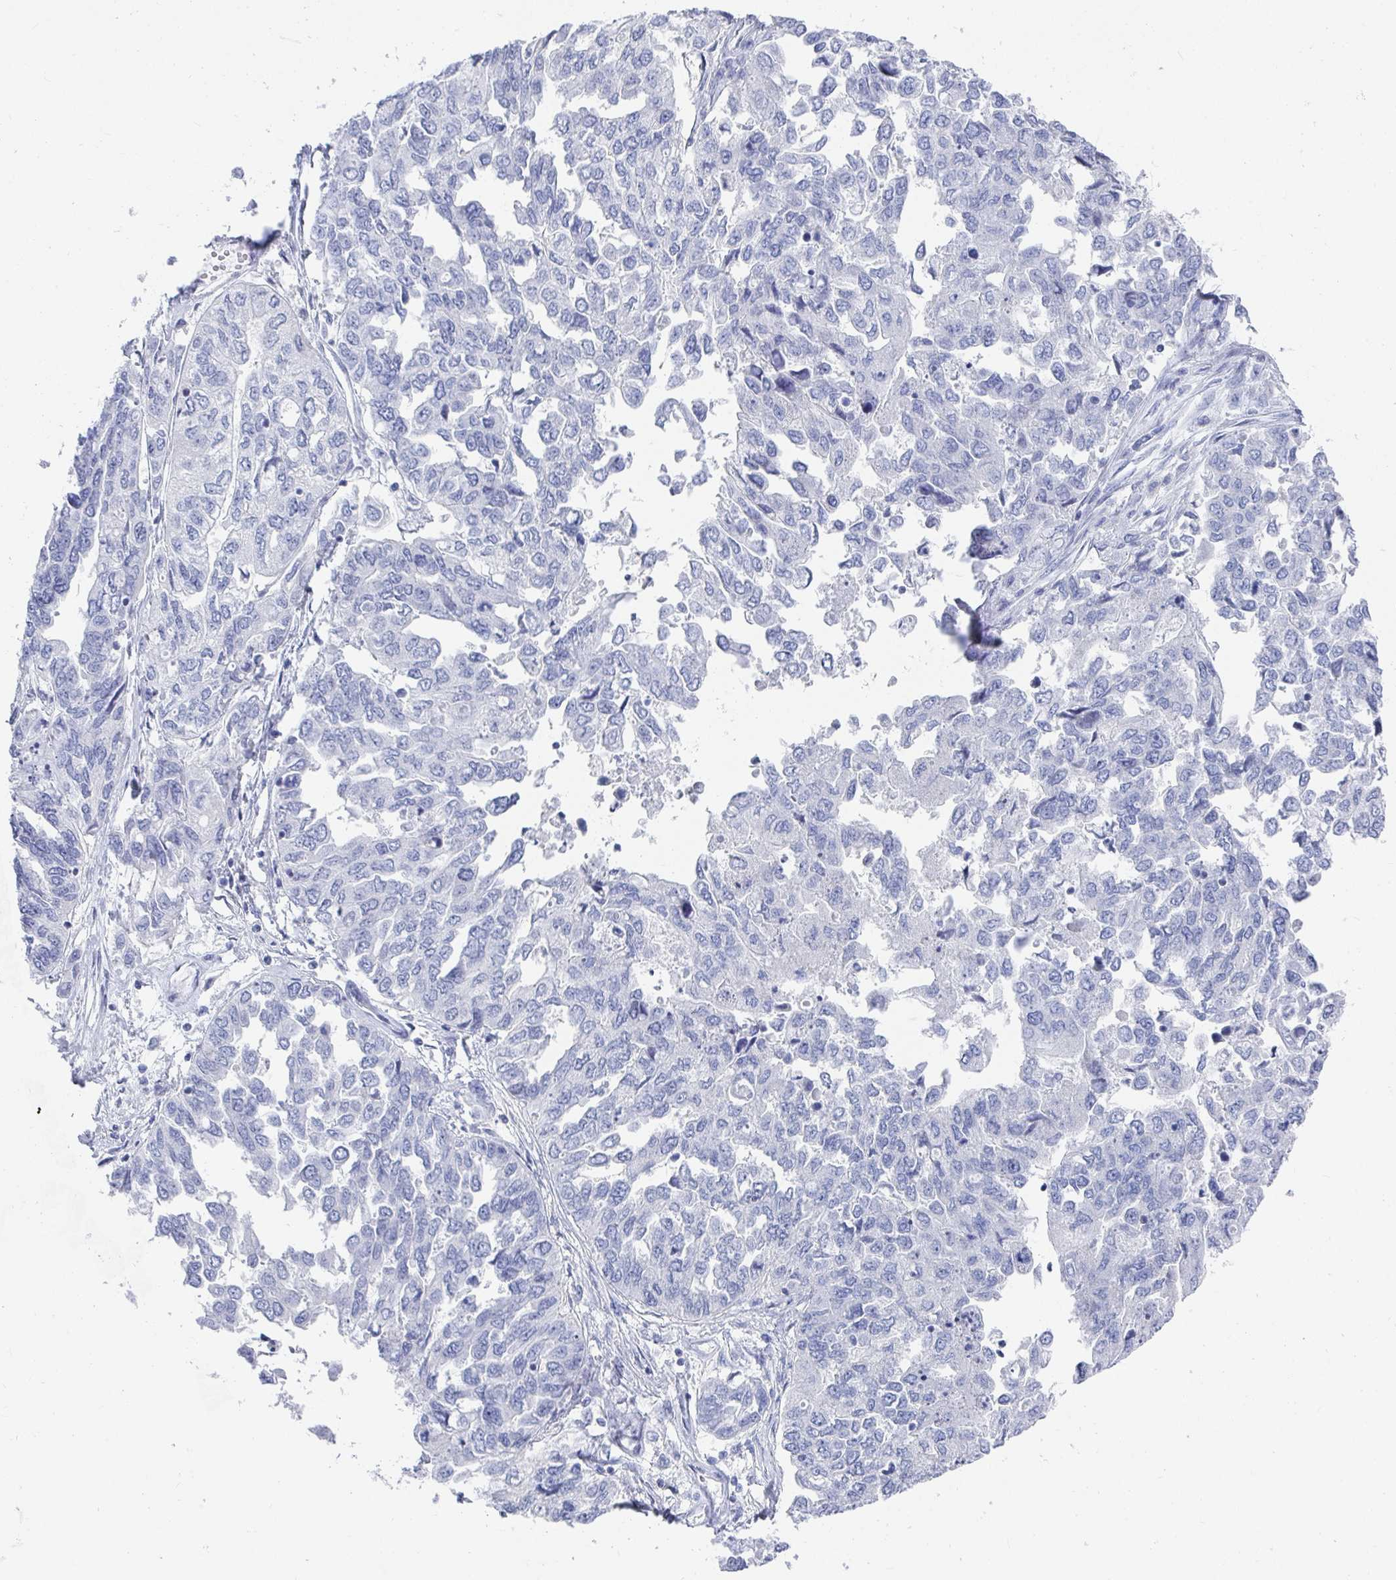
{"staining": {"intensity": "negative", "quantity": "none", "location": "none"}, "tissue": "ovarian cancer", "cell_type": "Tumor cells", "image_type": "cancer", "snomed": [{"axis": "morphology", "description": "Cystadenocarcinoma, serous, NOS"}, {"axis": "topography", "description": "Ovary"}], "caption": "Ovarian serous cystadenocarcinoma was stained to show a protein in brown. There is no significant positivity in tumor cells. (Stains: DAB (3,3'-diaminobenzidine) IHC with hematoxylin counter stain, Microscopy: brightfield microscopy at high magnification).", "gene": "ZFP82", "patient": {"sex": "female", "age": 53}}